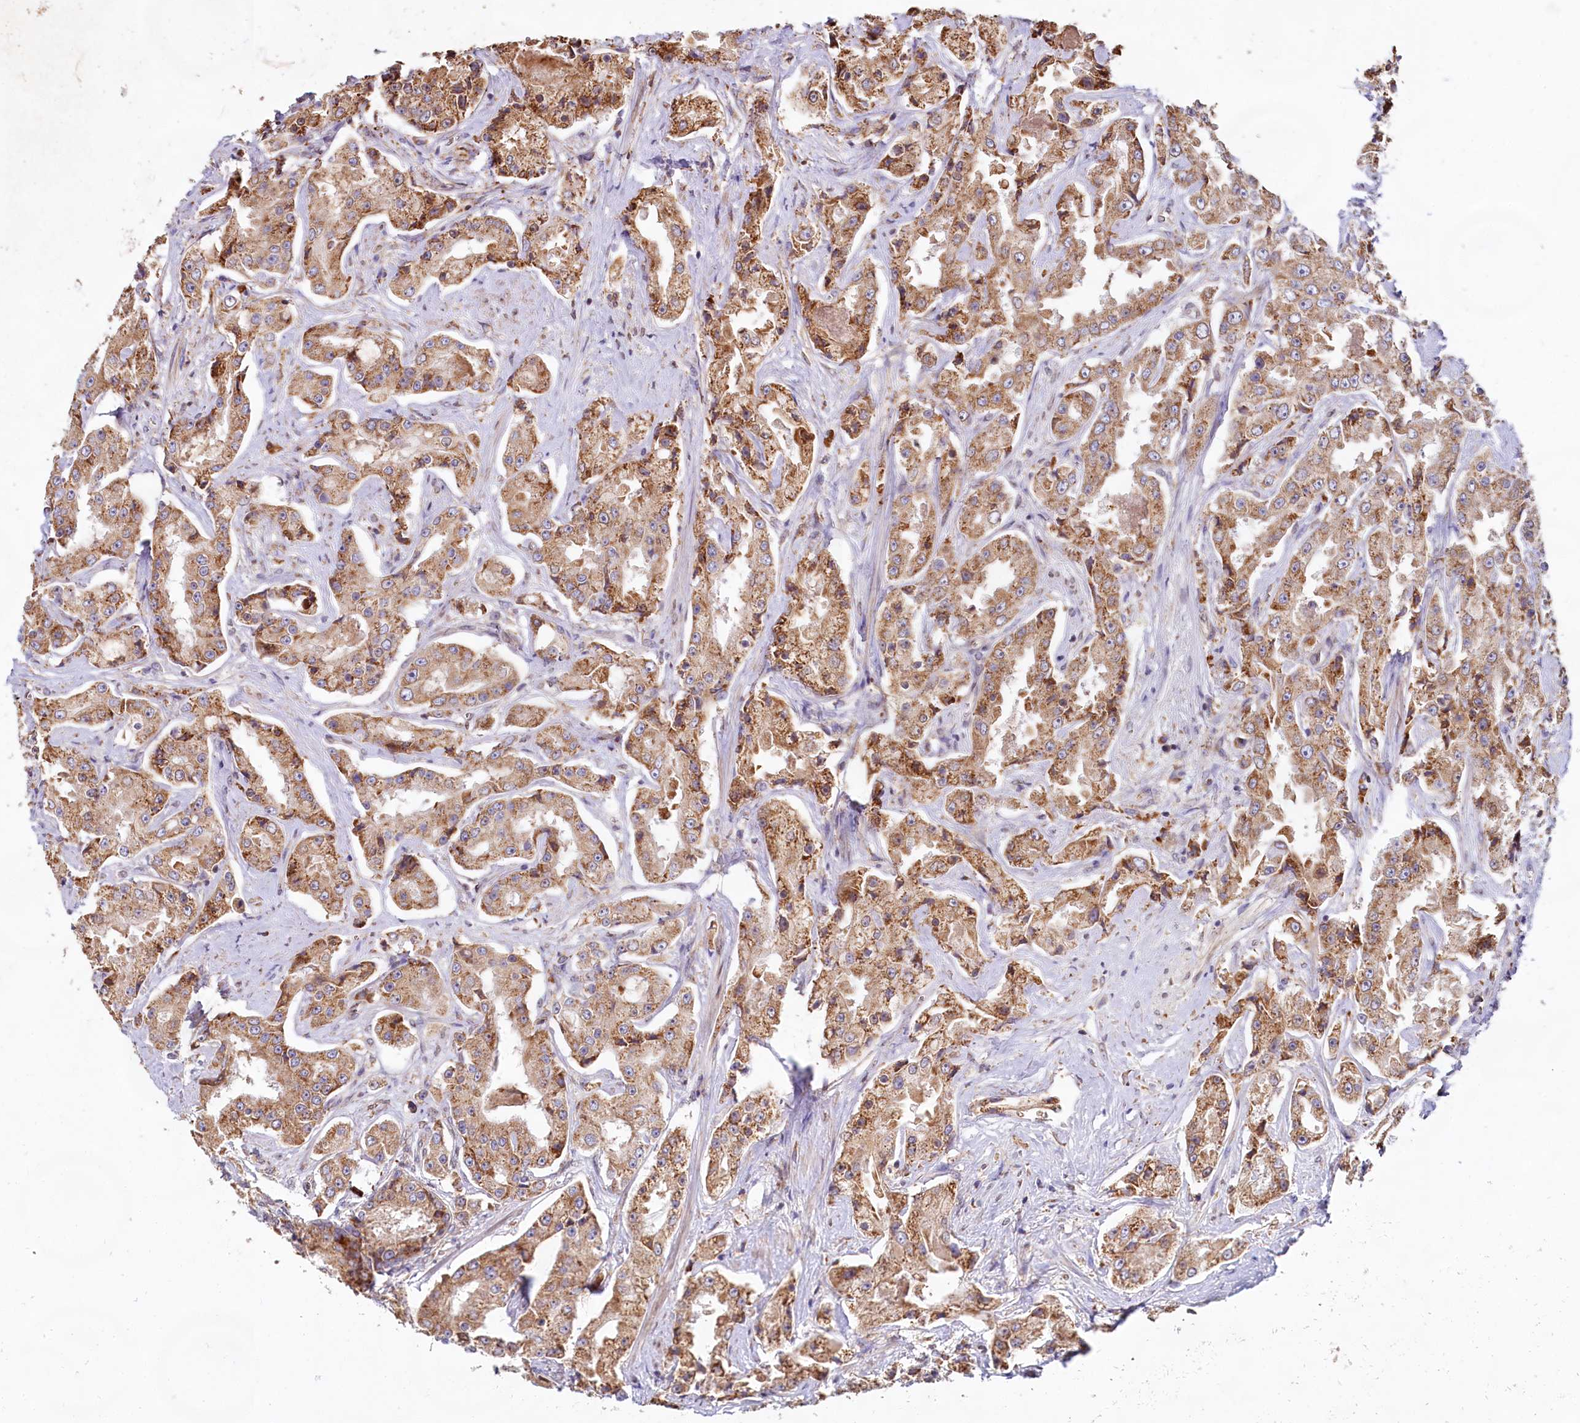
{"staining": {"intensity": "moderate", "quantity": ">75%", "location": "cytoplasmic/membranous"}, "tissue": "prostate cancer", "cell_type": "Tumor cells", "image_type": "cancer", "snomed": [{"axis": "morphology", "description": "Adenocarcinoma, High grade"}, {"axis": "topography", "description": "Prostate"}], "caption": "Prostate cancer stained with immunohistochemistry exhibits moderate cytoplasmic/membranous staining in about >75% of tumor cells.", "gene": "TBC1D19", "patient": {"sex": "male", "age": 73}}